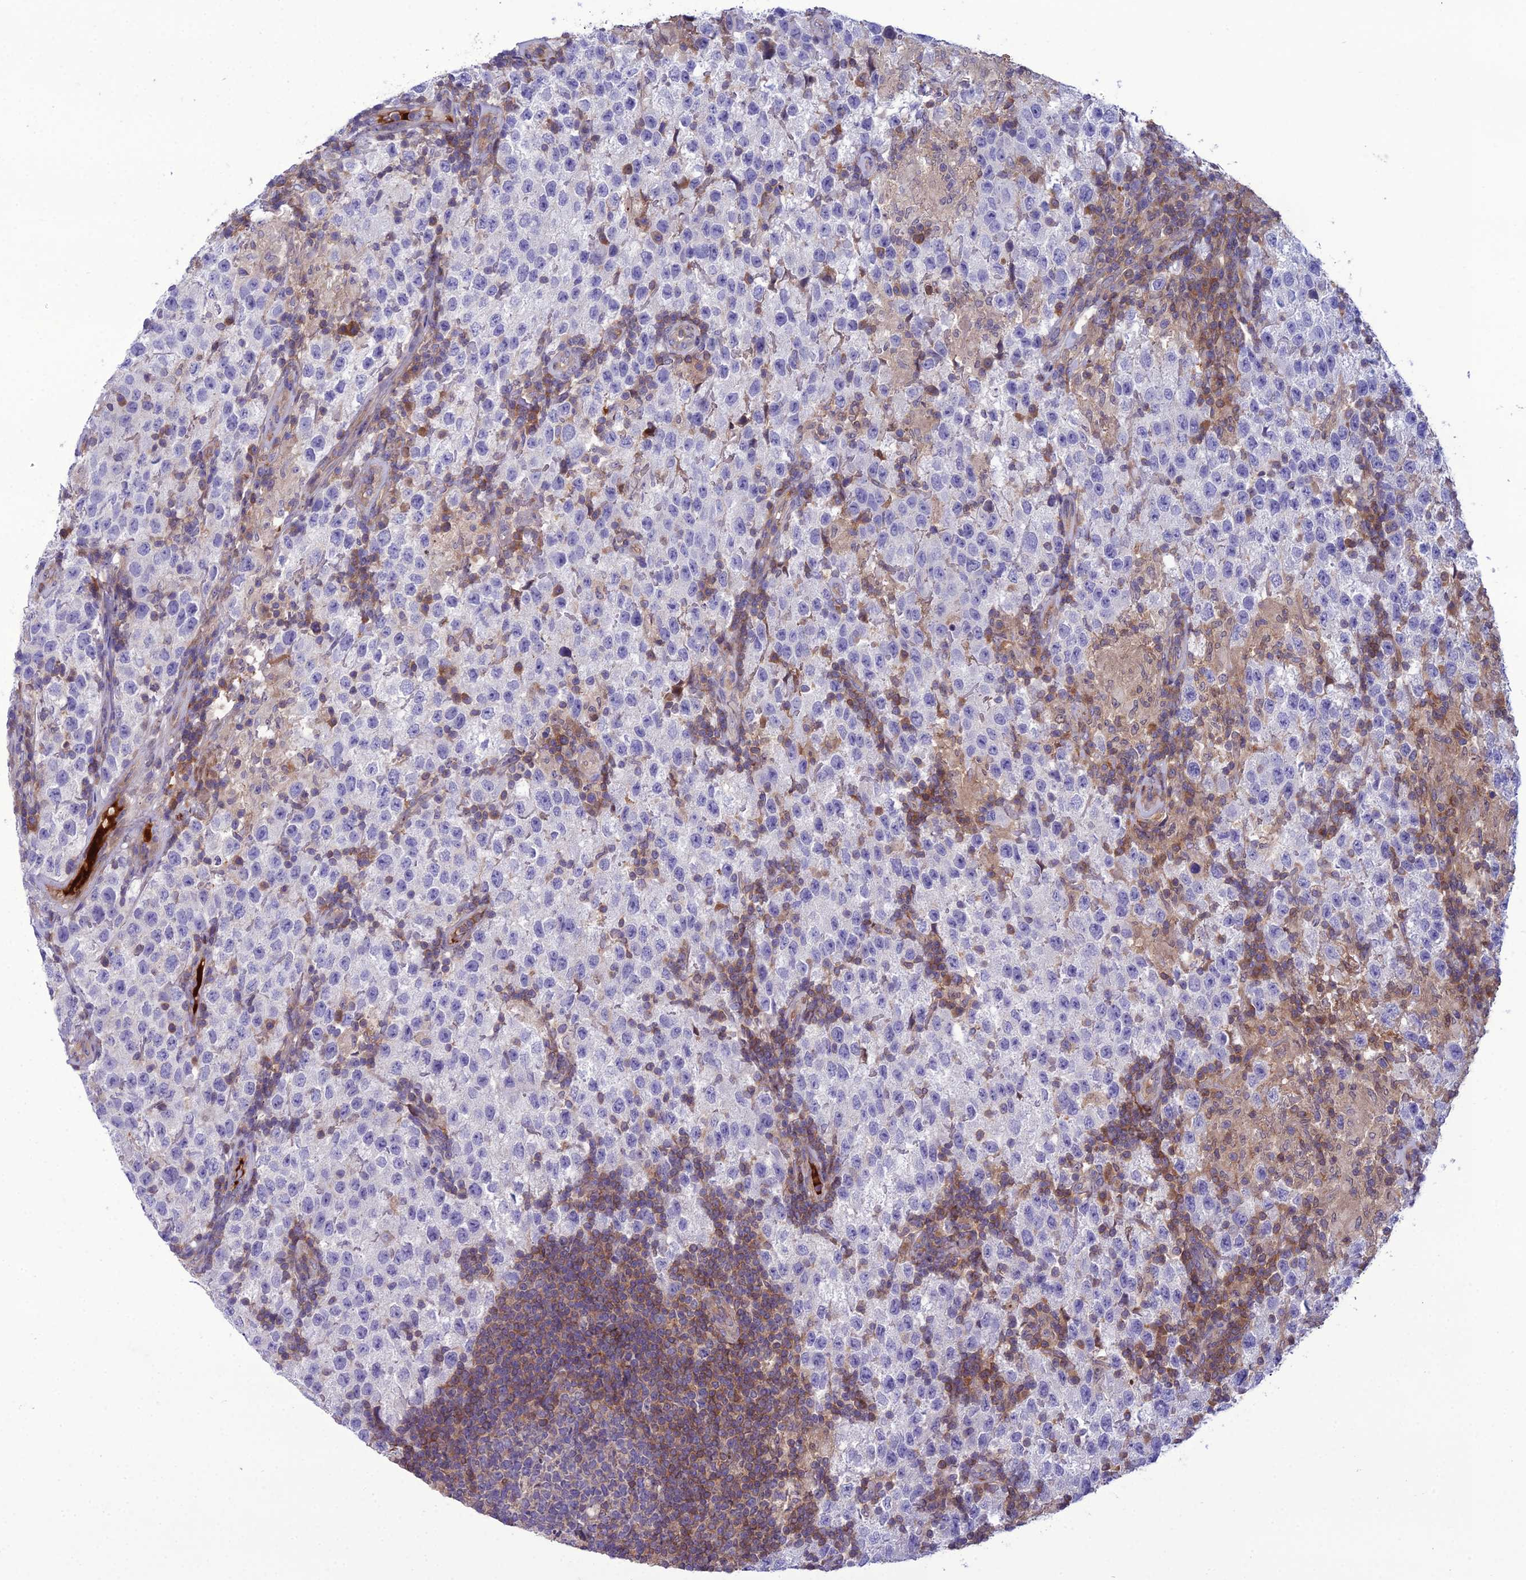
{"staining": {"intensity": "negative", "quantity": "none", "location": "none"}, "tissue": "testis cancer", "cell_type": "Tumor cells", "image_type": "cancer", "snomed": [{"axis": "morphology", "description": "Seminoma, NOS"}, {"axis": "morphology", "description": "Carcinoma, Embryonal, NOS"}, {"axis": "topography", "description": "Testis"}], "caption": "The image demonstrates no staining of tumor cells in embryonal carcinoma (testis).", "gene": "GDF6", "patient": {"sex": "male", "age": 41}}